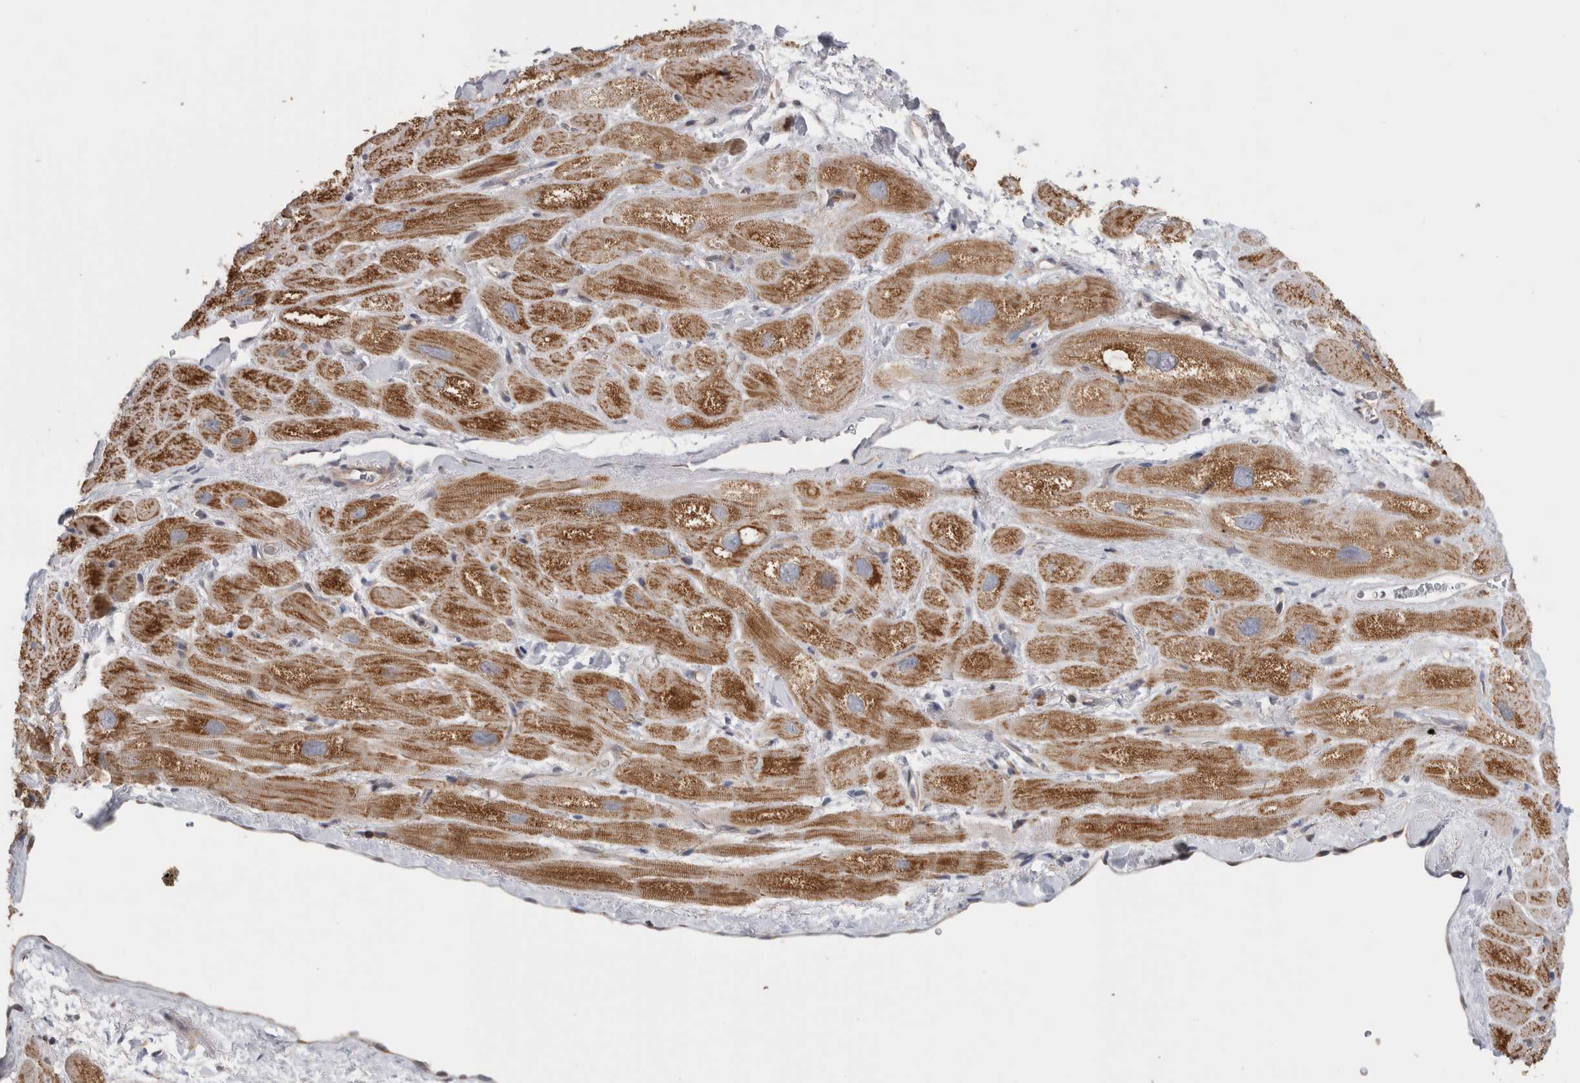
{"staining": {"intensity": "moderate", "quantity": ">75%", "location": "cytoplasmic/membranous"}, "tissue": "heart muscle", "cell_type": "Cardiomyocytes", "image_type": "normal", "snomed": [{"axis": "morphology", "description": "Normal tissue, NOS"}, {"axis": "topography", "description": "Heart"}], "caption": "Immunohistochemical staining of unremarkable human heart muscle shows medium levels of moderate cytoplasmic/membranous positivity in approximately >75% of cardiomyocytes. (DAB (3,3'-diaminobenzidine) = brown stain, brightfield microscopy at high magnification).", "gene": "GRIK2", "patient": {"sex": "male", "age": 49}}